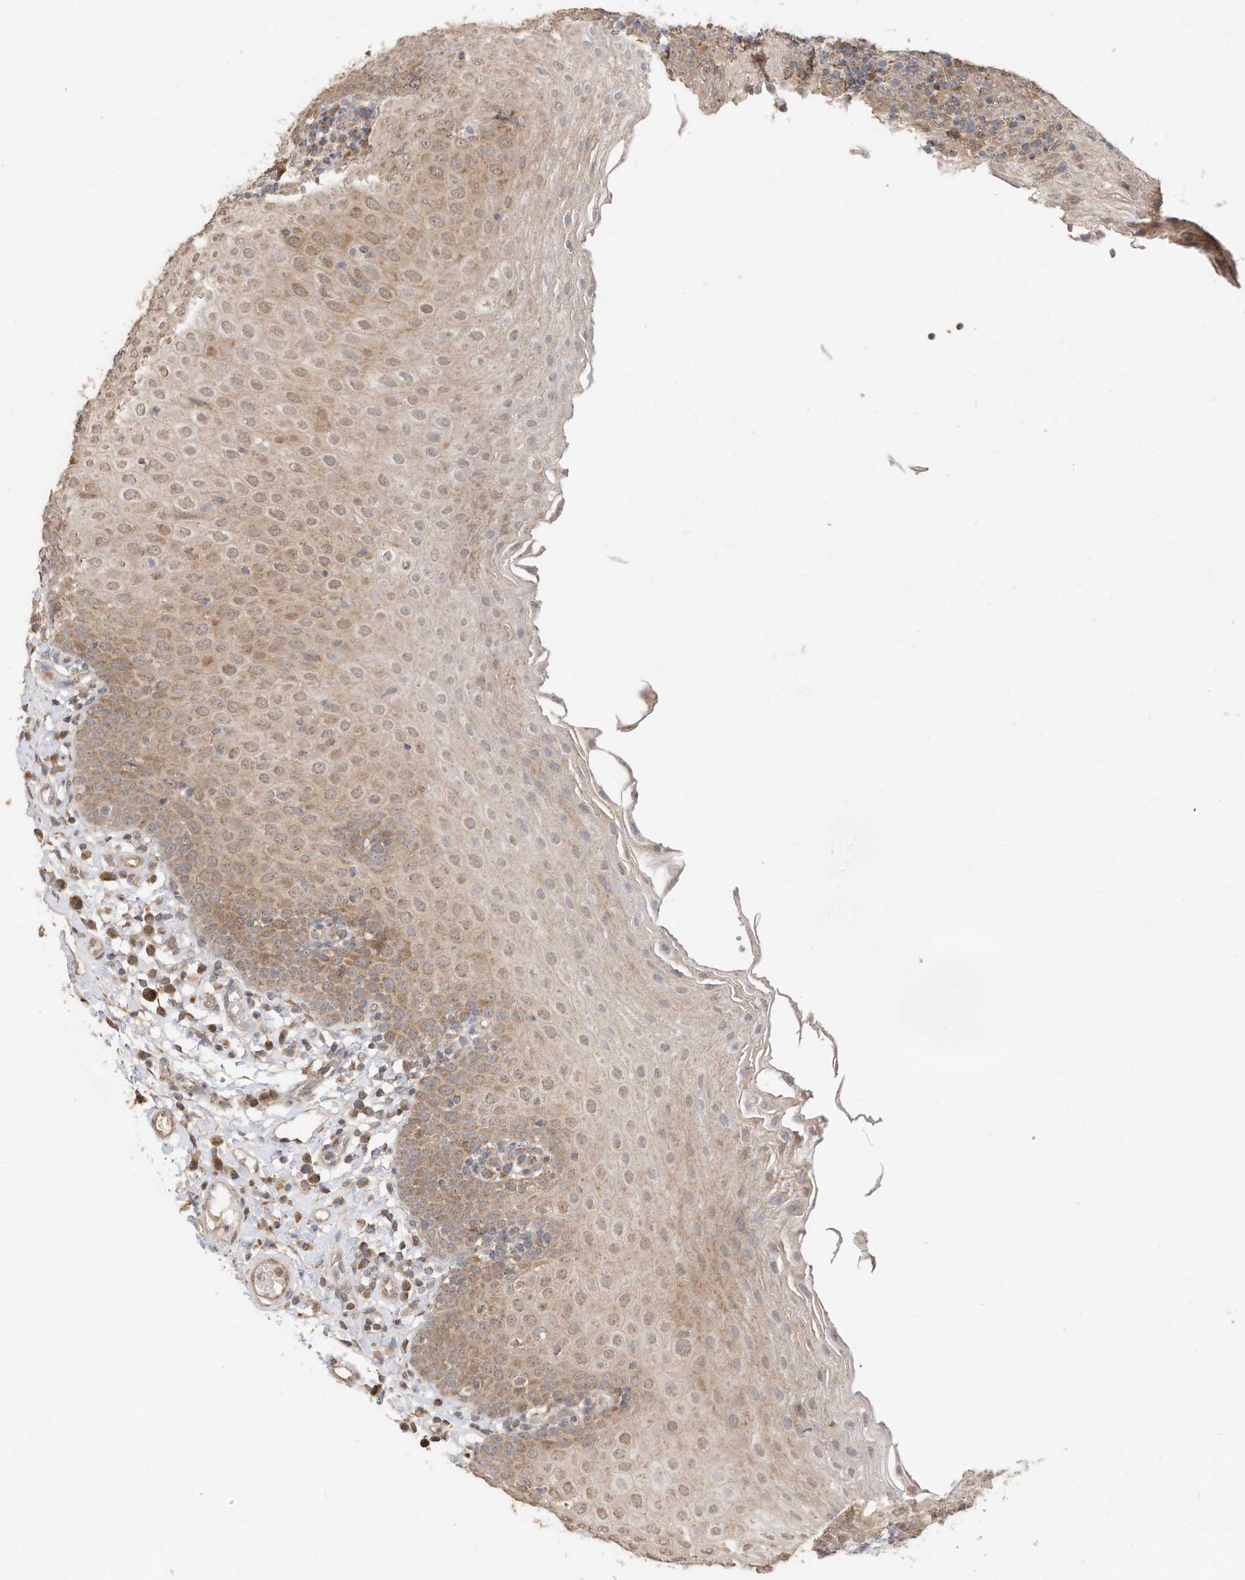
{"staining": {"intensity": "moderate", "quantity": "<25%", "location": "cytoplasmic/membranous"}, "tissue": "tonsil", "cell_type": "Germinal center cells", "image_type": "normal", "snomed": [{"axis": "morphology", "description": "Normal tissue, NOS"}, {"axis": "topography", "description": "Tonsil"}], "caption": "Normal tonsil demonstrates moderate cytoplasmic/membranous positivity in about <25% of germinal center cells (Brightfield microscopy of DAB IHC at high magnification)..", "gene": "CAGE1", "patient": {"sex": "female", "age": 19}}